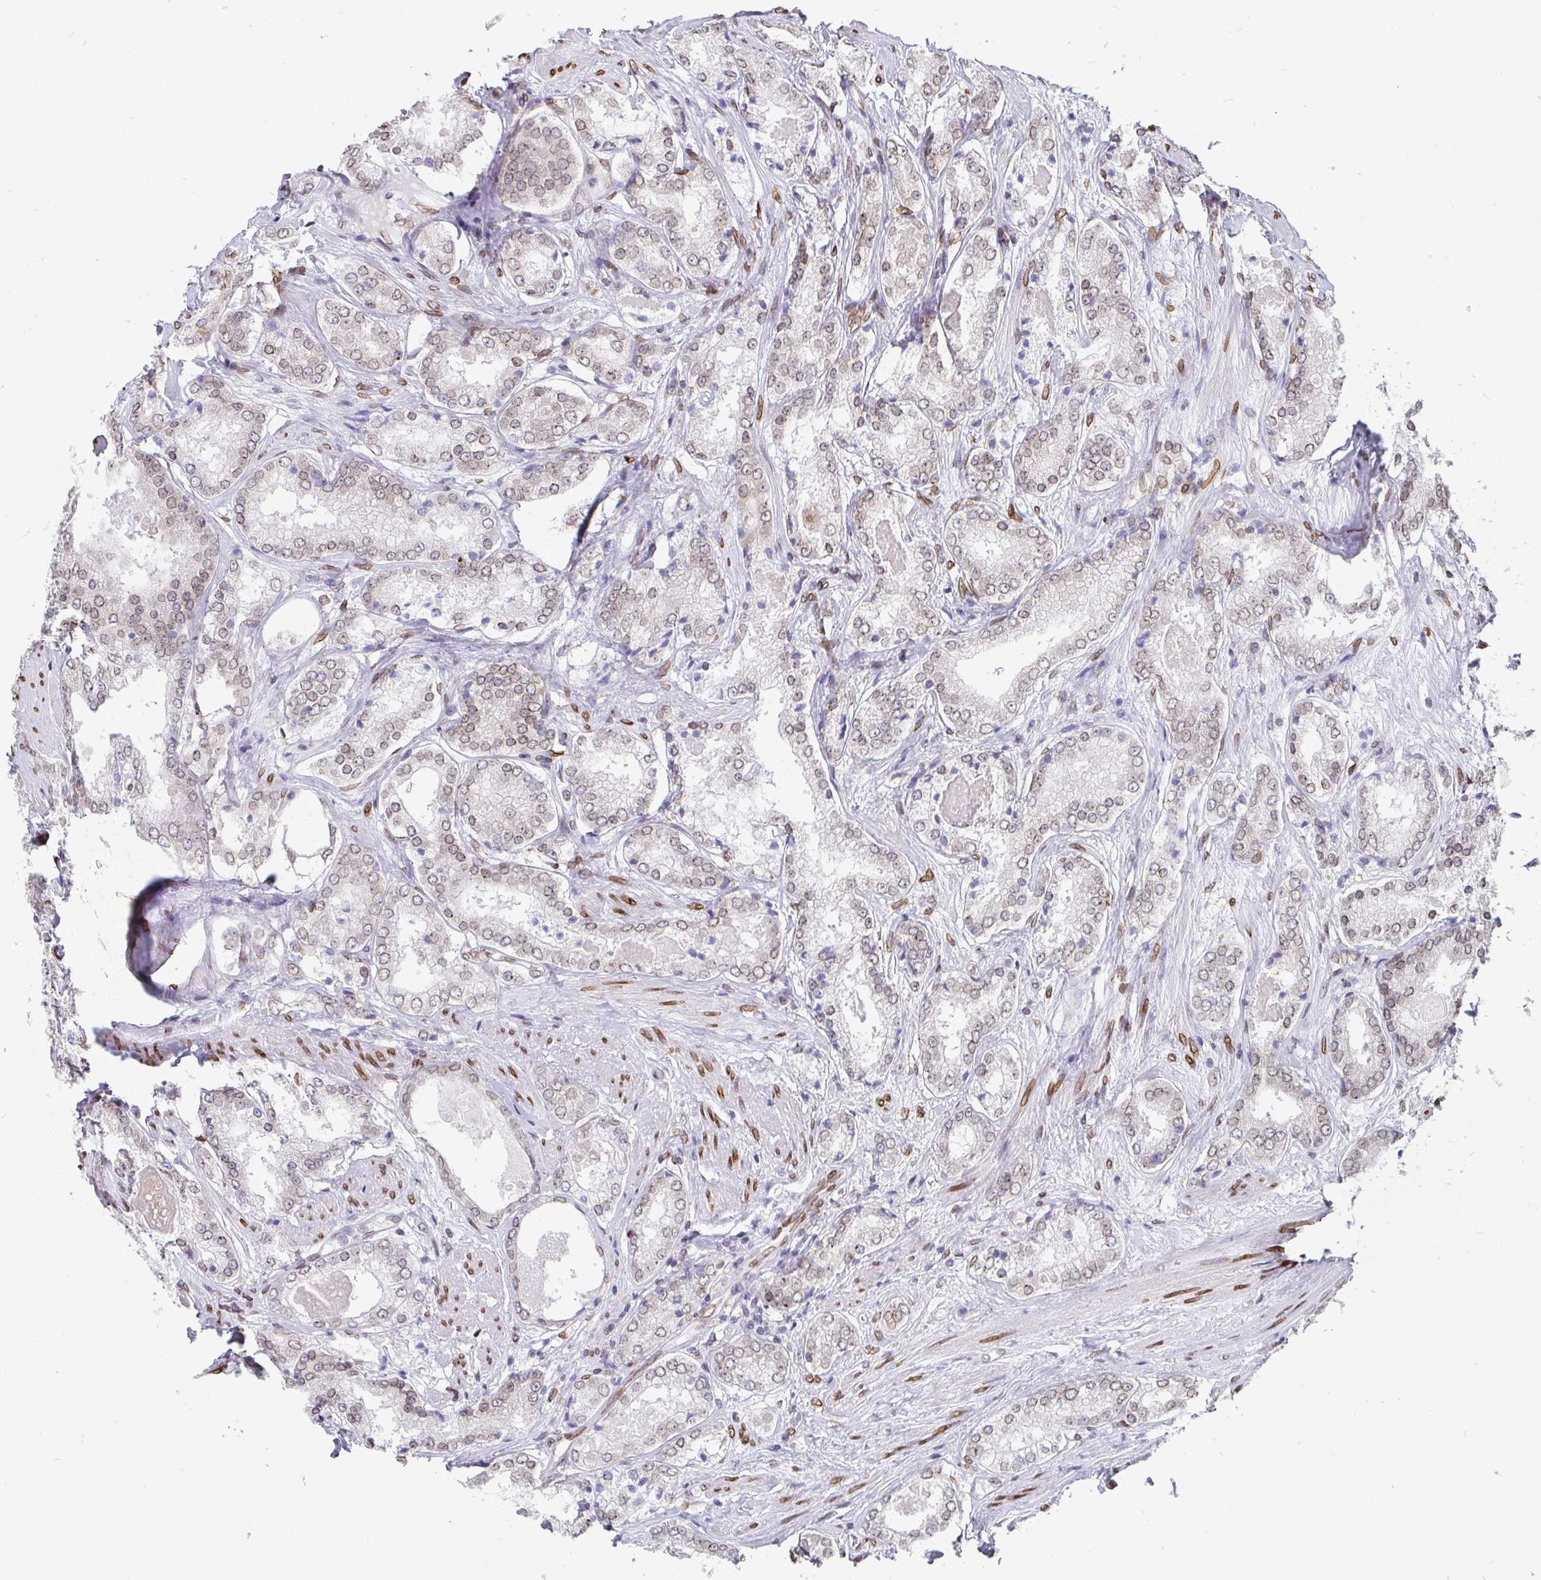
{"staining": {"intensity": "weak", "quantity": "<25%", "location": "cytoplasmic/membranous,nuclear"}, "tissue": "prostate cancer", "cell_type": "Tumor cells", "image_type": "cancer", "snomed": [{"axis": "morphology", "description": "Adenocarcinoma, NOS"}, {"axis": "morphology", "description": "Adenocarcinoma, Low grade"}, {"axis": "topography", "description": "Prostate"}], "caption": "DAB immunohistochemical staining of prostate cancer reveals no significant staining in tumor cells.", "gene": "EMD", "patient": {"sex": "male", "age": 68}}